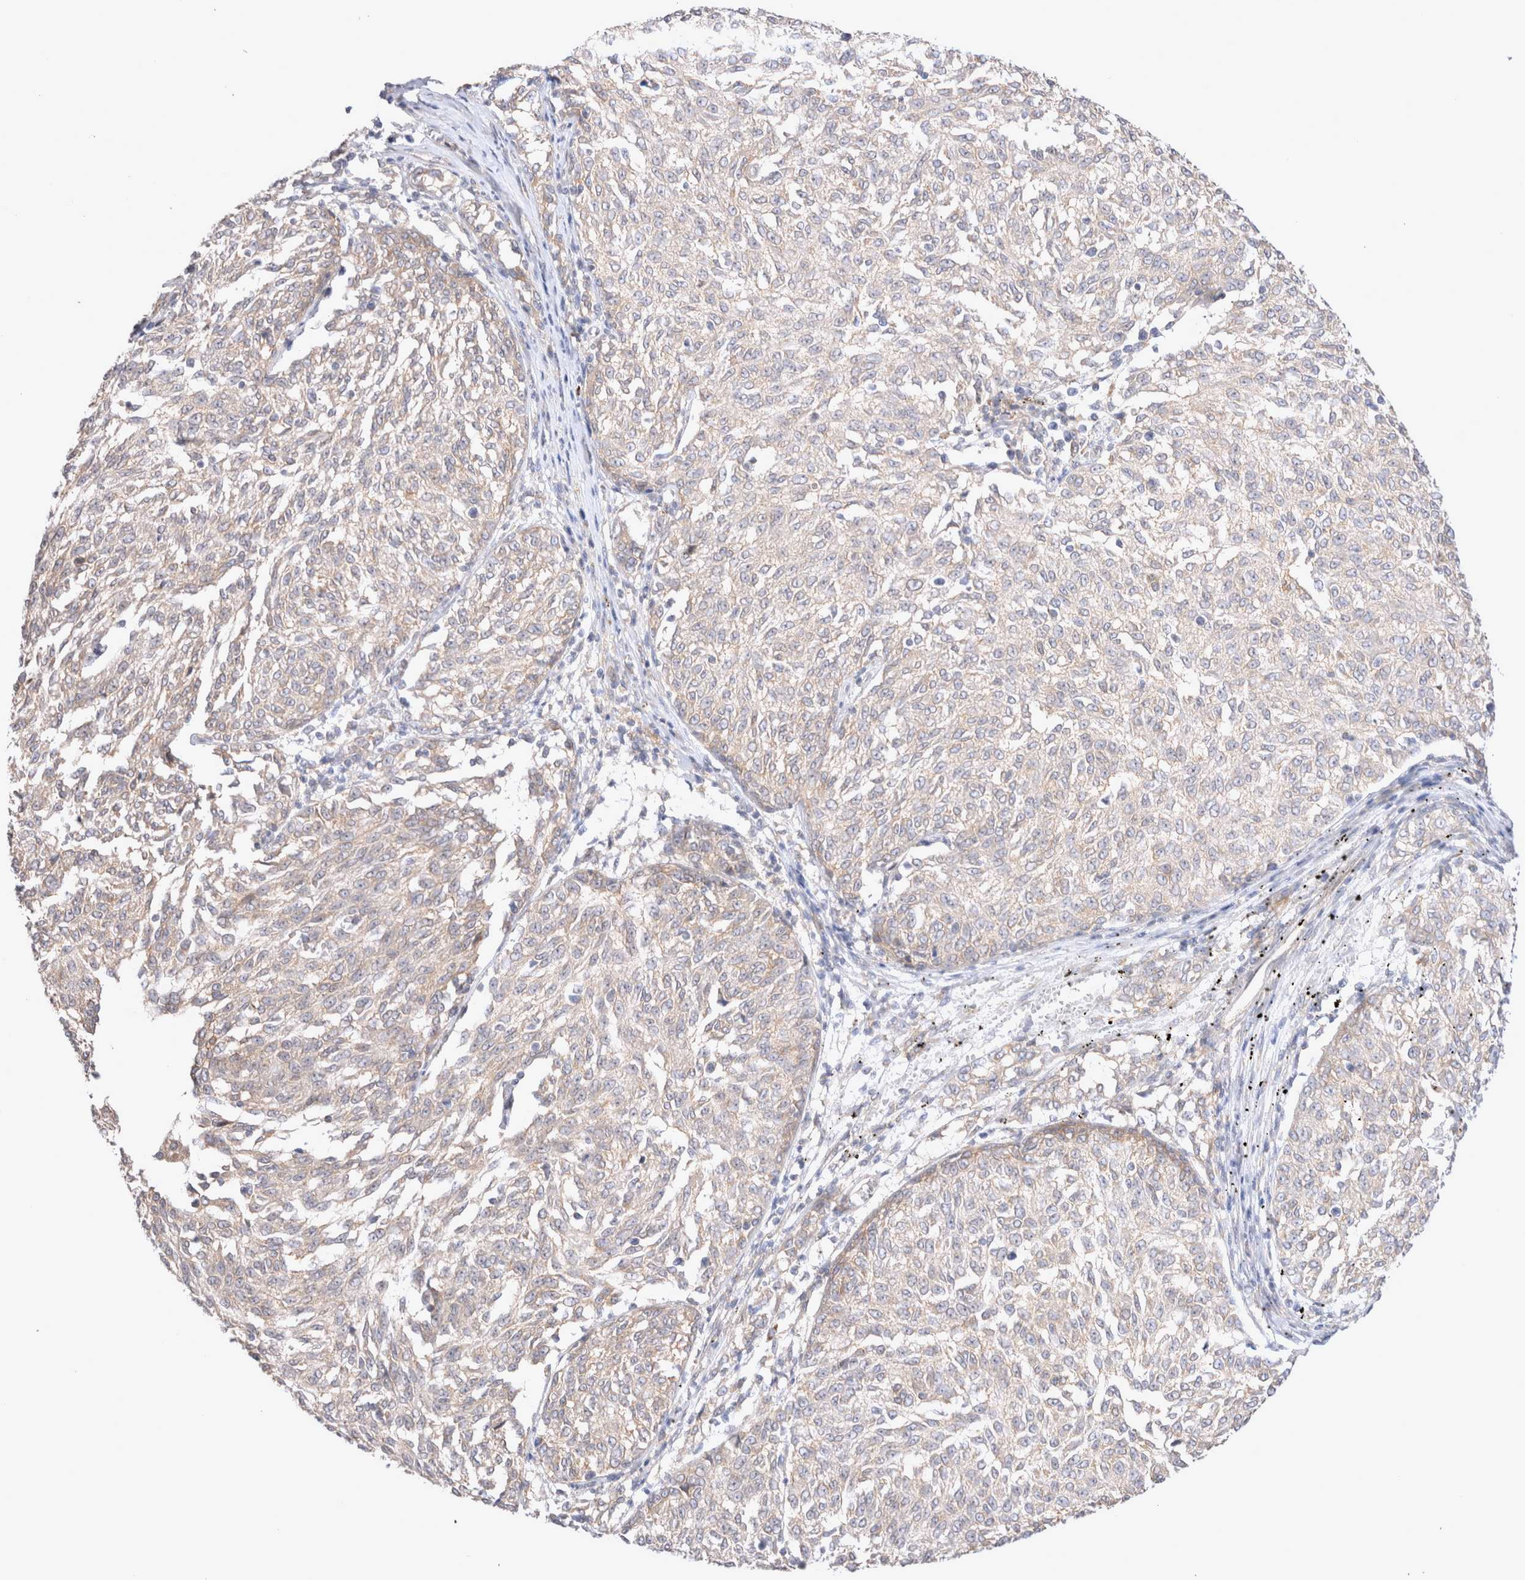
{"staining": {"intensity": "negative", "quantity": "none", "location": "none"}, "tissue": "melanoma", "cell_type": "Tumor cells", "image_type": "cancer", "snomed": [{"axis": "morphology", "description": "Malignant melanoma, NOS"}, {"axis": "topography", "description": "Skin"}], "caption": "A high-resolution micrograph shows IHC staining of malignant melanoma, which shows no significant expression in tumor cells.", "gene": "NPC1", "patient": {"sex": "female", "age": 72}}